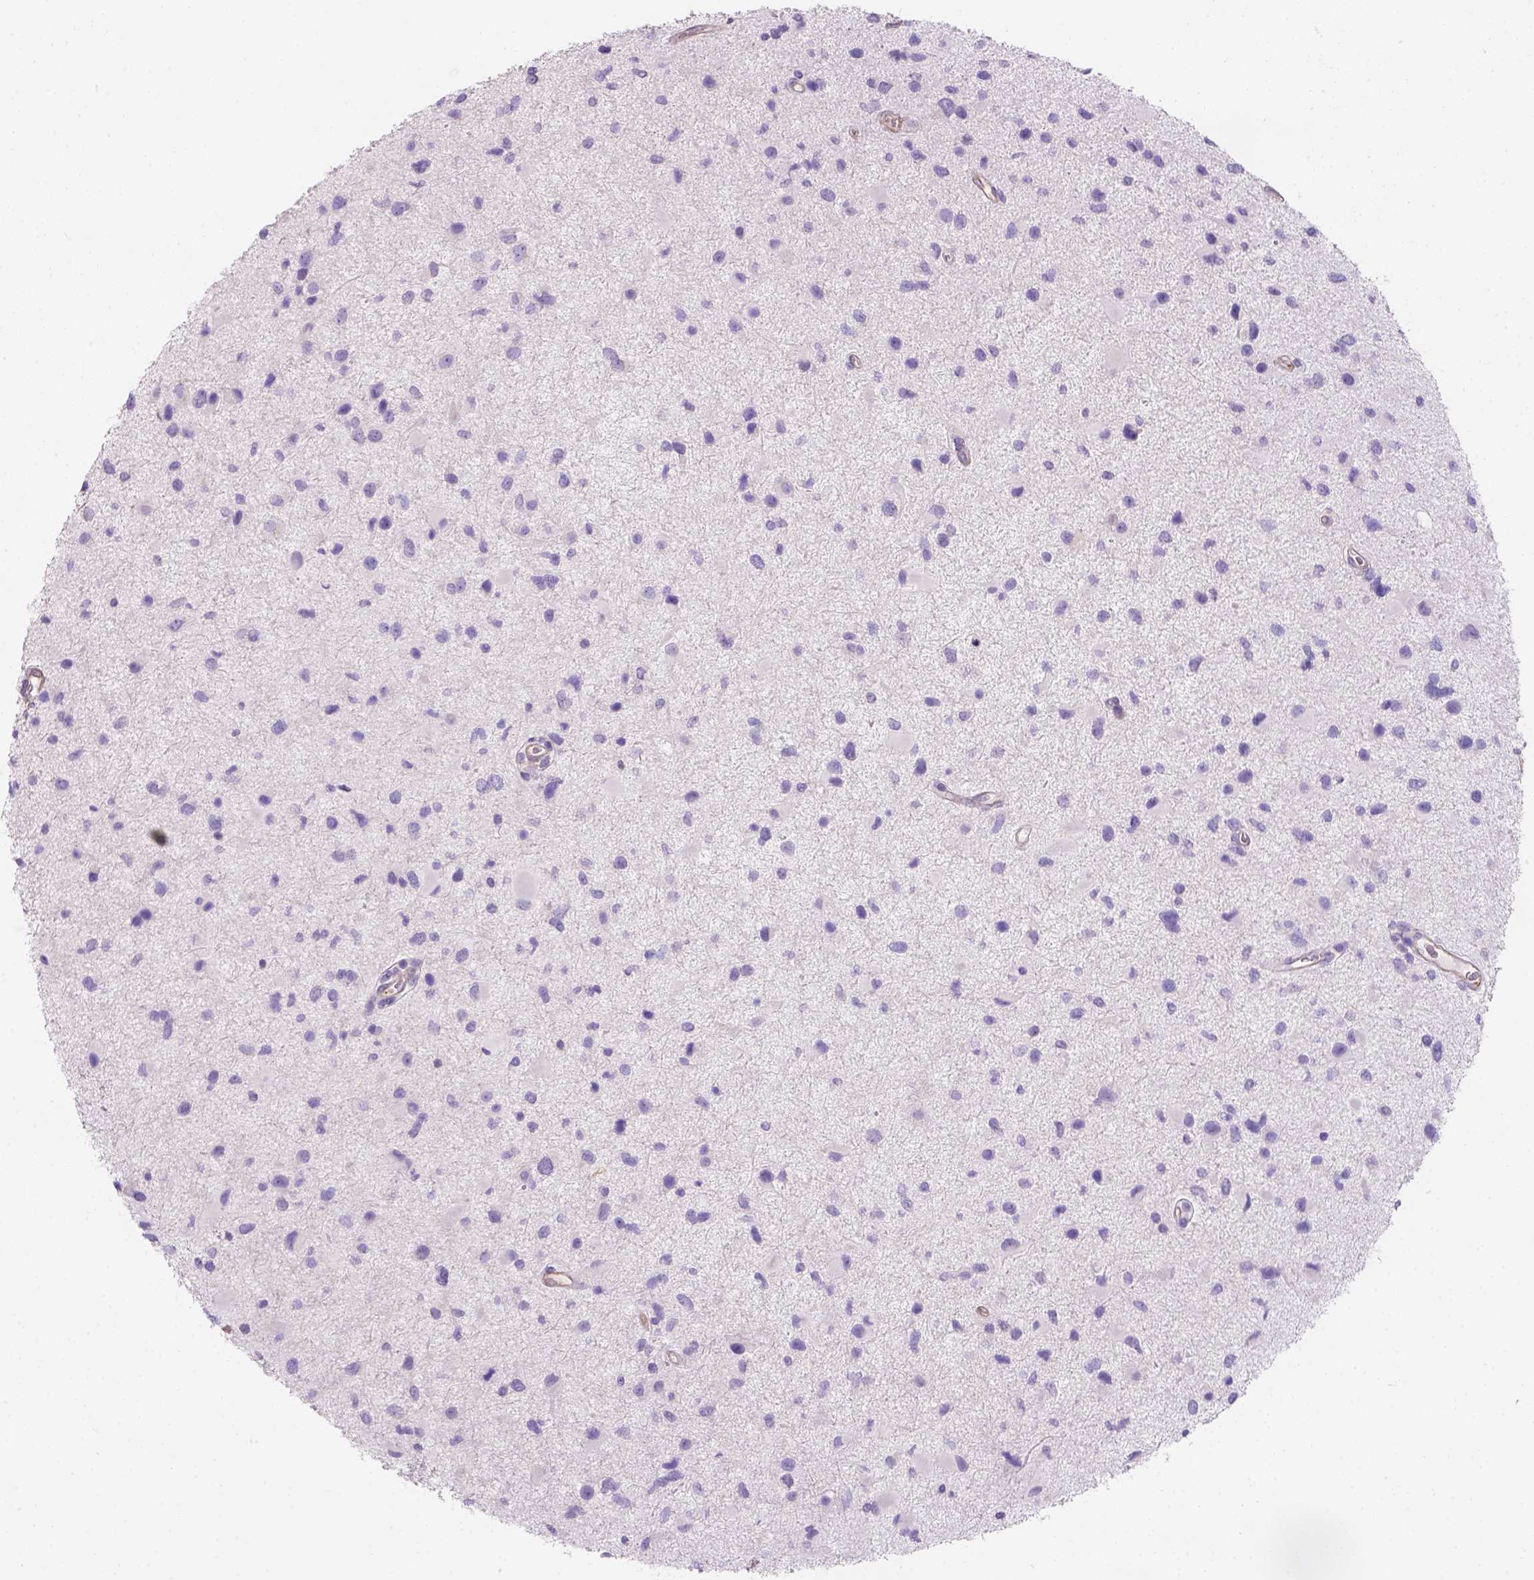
{"staining": {"intensity": "negative", "quantity": "none", "location": "none"}, "tissue": "glioma", "cell_type": "Tumor cells", "image_type": "cancer", "snomed": [{"axis": "morphology", "description": "Glioma, malignant, Low grade"}, {"axis": "topography", "description": "Brain"}], "caption": "Immunohistochemistry image of neoplastic tissue: malignant glioma (low-grade) stained with DAB (3,3'-diaminobenzidine) shows no significant protein expression in tumor cells. (Stains: DAB immunohistochemistry (IHC) with hematoxylin counter stain, Microscopy: brightfield microscopy at high magnification).", "gene": "PHF7", "patient": {"sex": "female", "age": 32}}